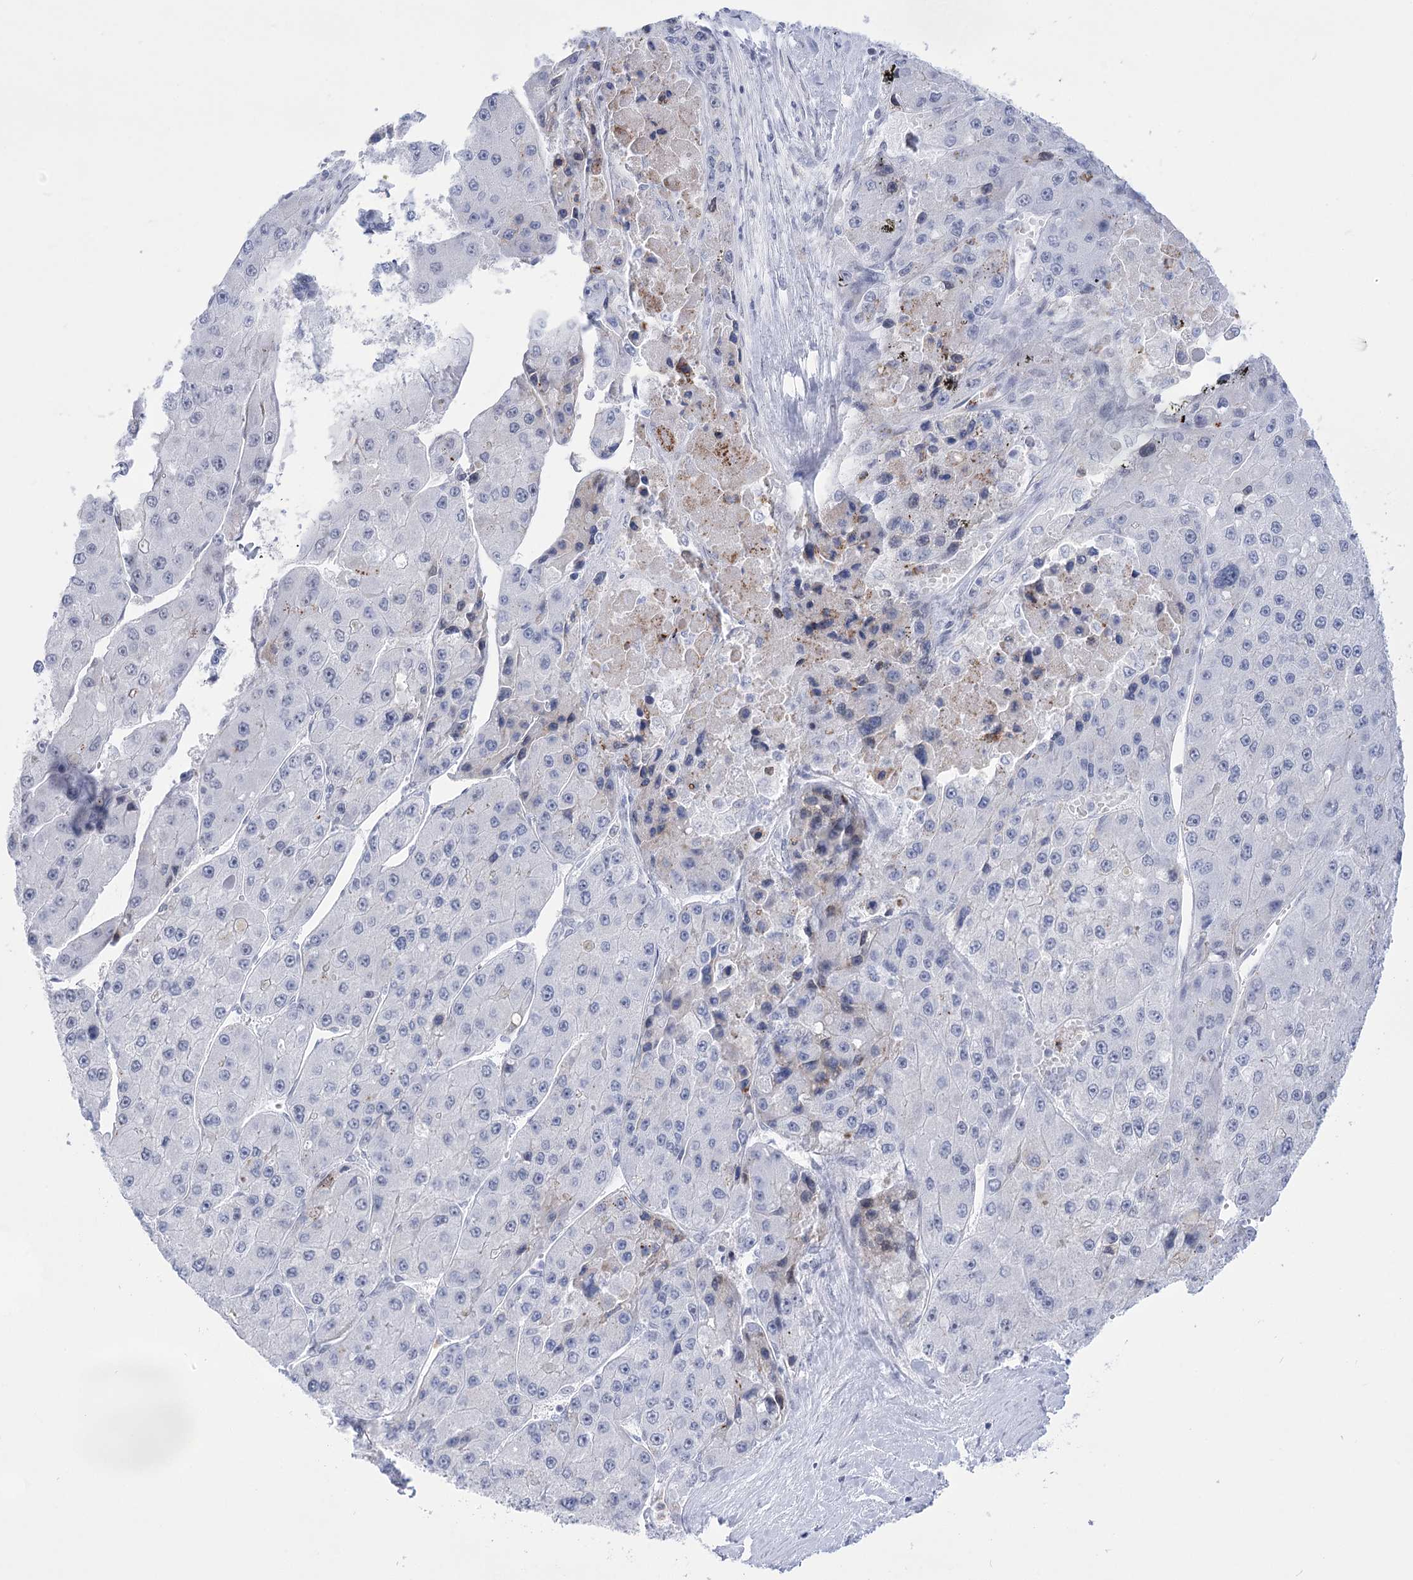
{"staining": {"intensity": "negative", "quantity": "none", "location": "none"}, "tissue": "liver cancer", "cell_type": "Tumor cells", "image_type": "cancer", "snomed": [{"axis": "morphology", "description": "Carcinoma, Hepatocellular, NOS"}, {"axis": "topography", "description": "Liver"}], "caption": "Tumor cells show no significant protein expression in liver cancer.", "gene": "HORMAD1", "patient": {"sex": "female", "age": 73}}